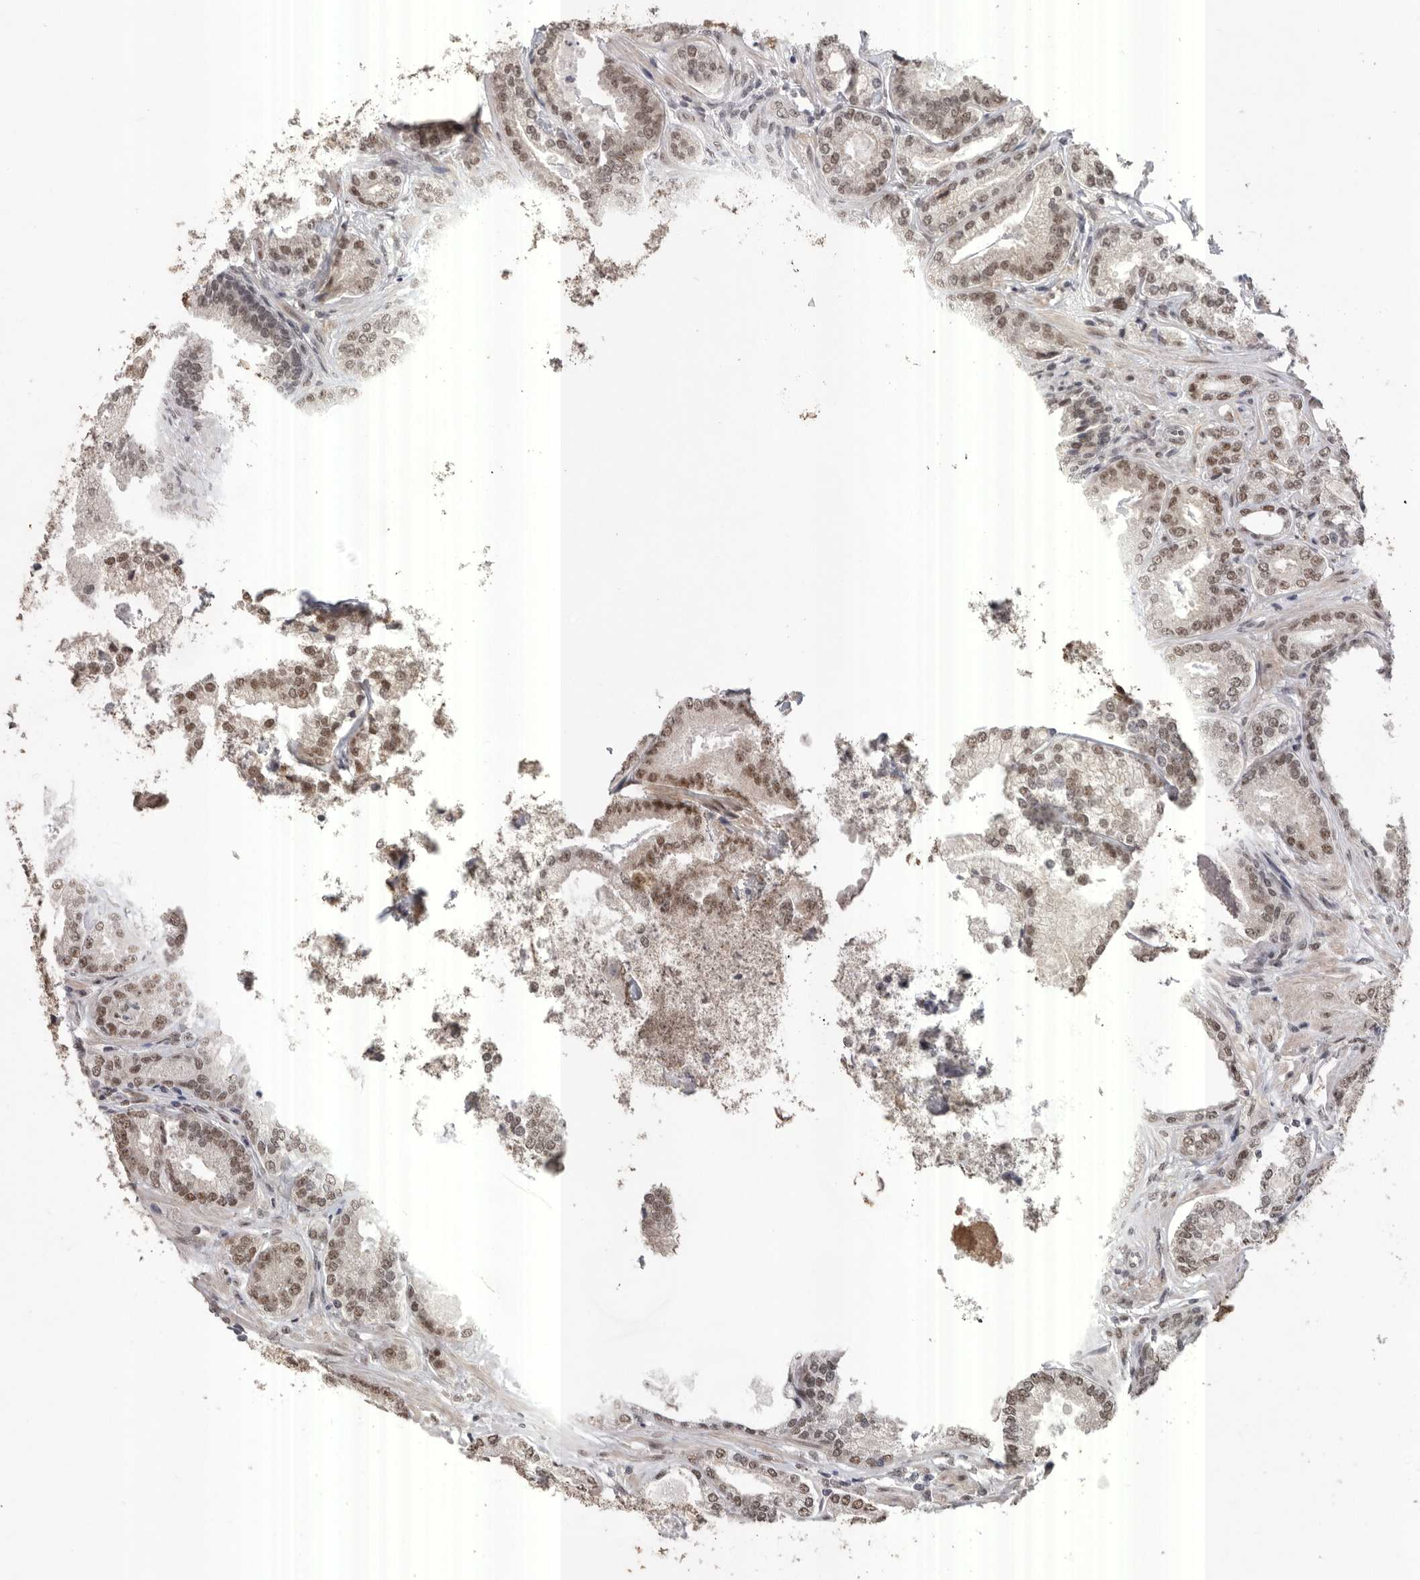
{"staining": {"intensity": "moderate", "quantity": ">75%", "location": "nuclear"}, "tissue": "prostate cancer", "cell_type": "Tumor cells", "image_type": "cancer", "snomed": [{"axis": "morphology", "description": "Adenocarcinoma, Low grade"}, {"axis": "topography", "description": "Prostate"}], "caption": "Prostate cancer stained with IHC displays moderate nuclear positivity in about >75% of tumor cells. The staining was performed using DAB to visualize the protein expression in brown, while the nuclei were stained in blue with hematoxylin (Magnification: 20x).", "gene": "PPP1R10", "patient": {"sex": "male", "age": 71}}